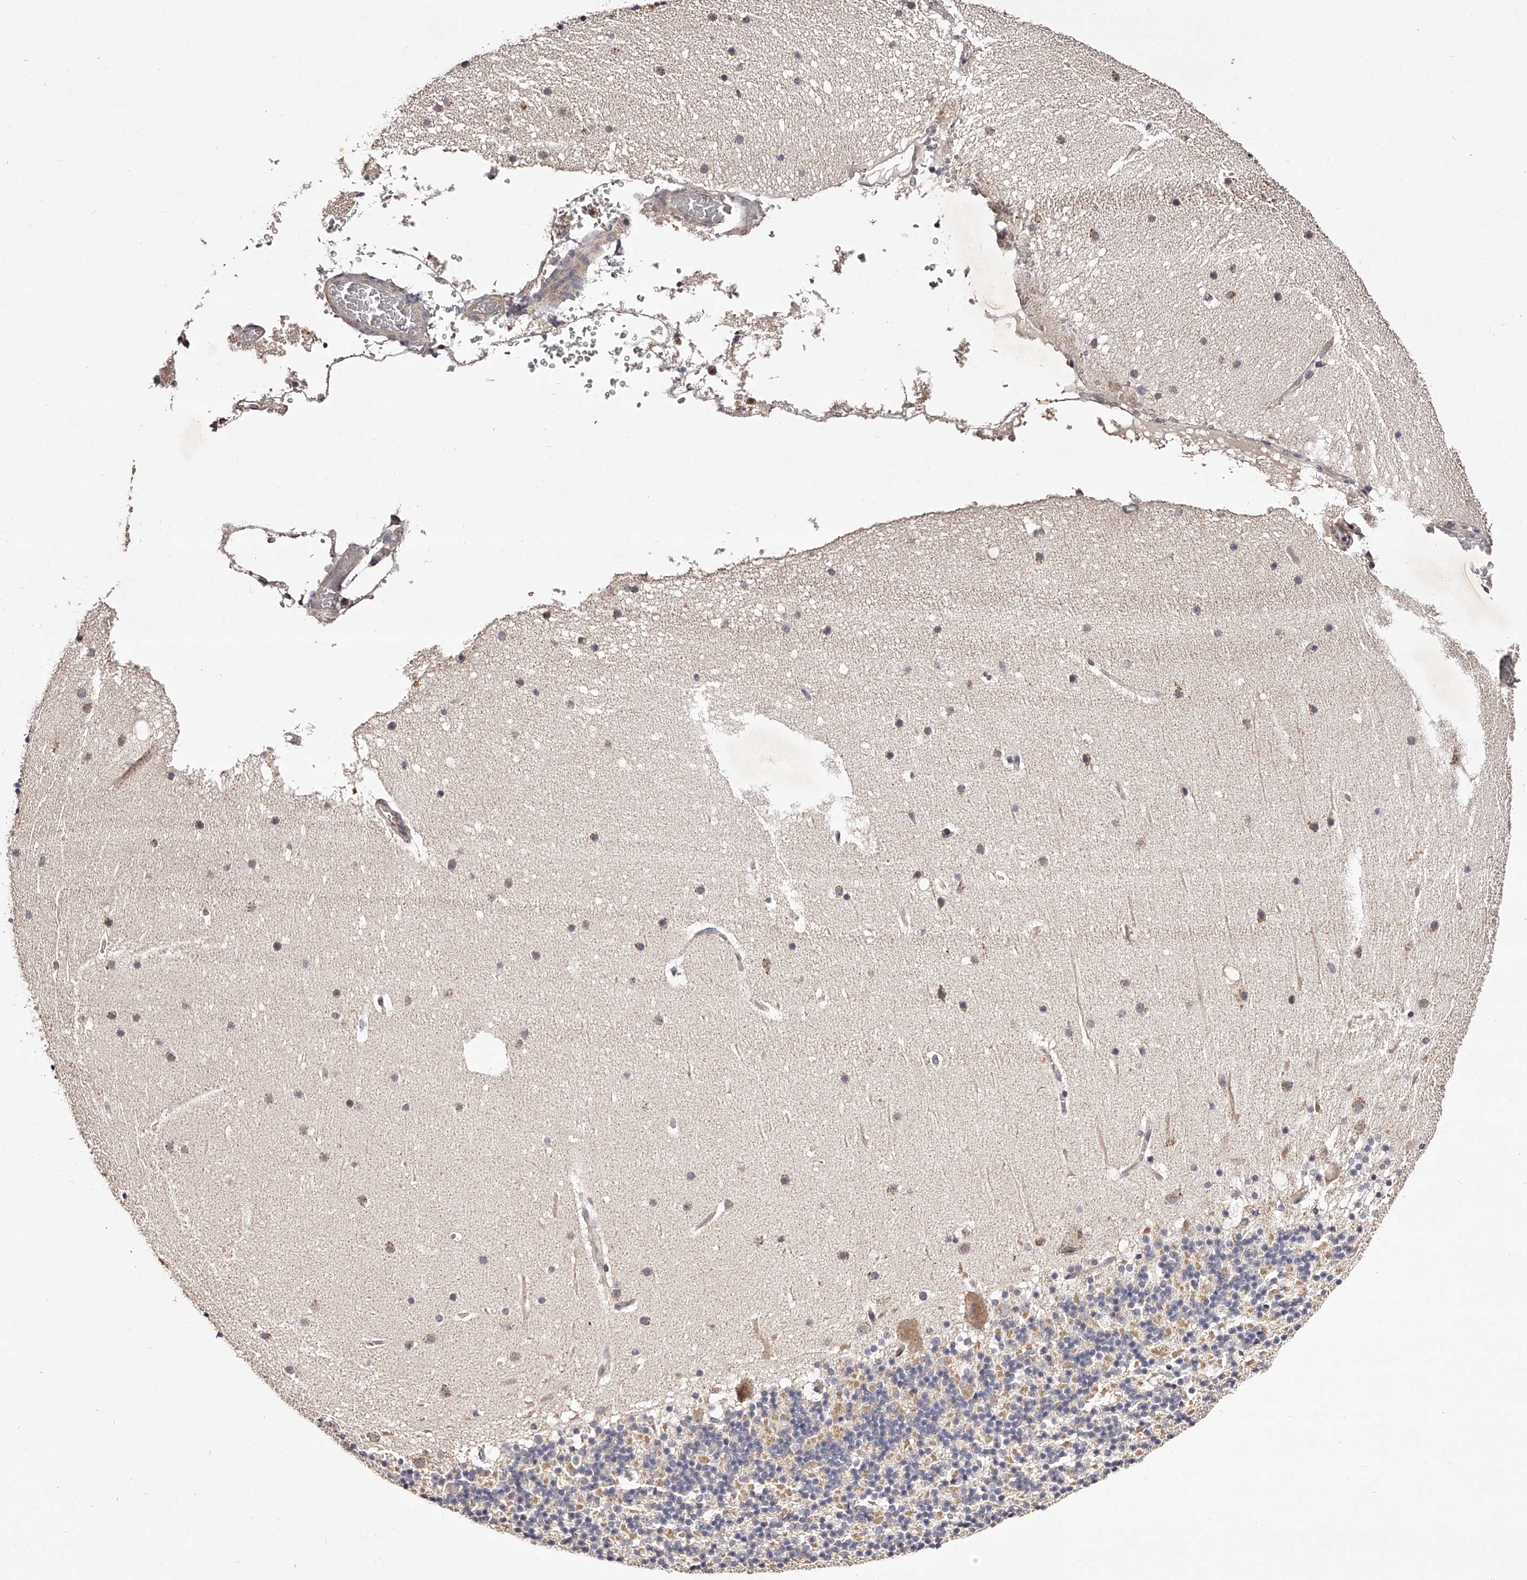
{"staining": {"intensity": "weak", "quantity": "25%-75%", "location": "cytoplasmic/membranous"}, "tissue": "cerebellum", "cell_type": "Cells in granular layer", "image_type": "normal", "snomed": [{"axis": "morphology", "description": "Normal tissue, NOS"}, {"axis": "topography", "description": "Cerebellum"}], "caption": "Immunohistochemistry (IHC) image of benign cerebellum stained for a protein (brown), which shows low levels of weak cytoplasmic/membranous staining in about 25%-75% of cells in granular layer.", "gene": "ODF2L", "patient": {"sex": "male", "age": 57}}